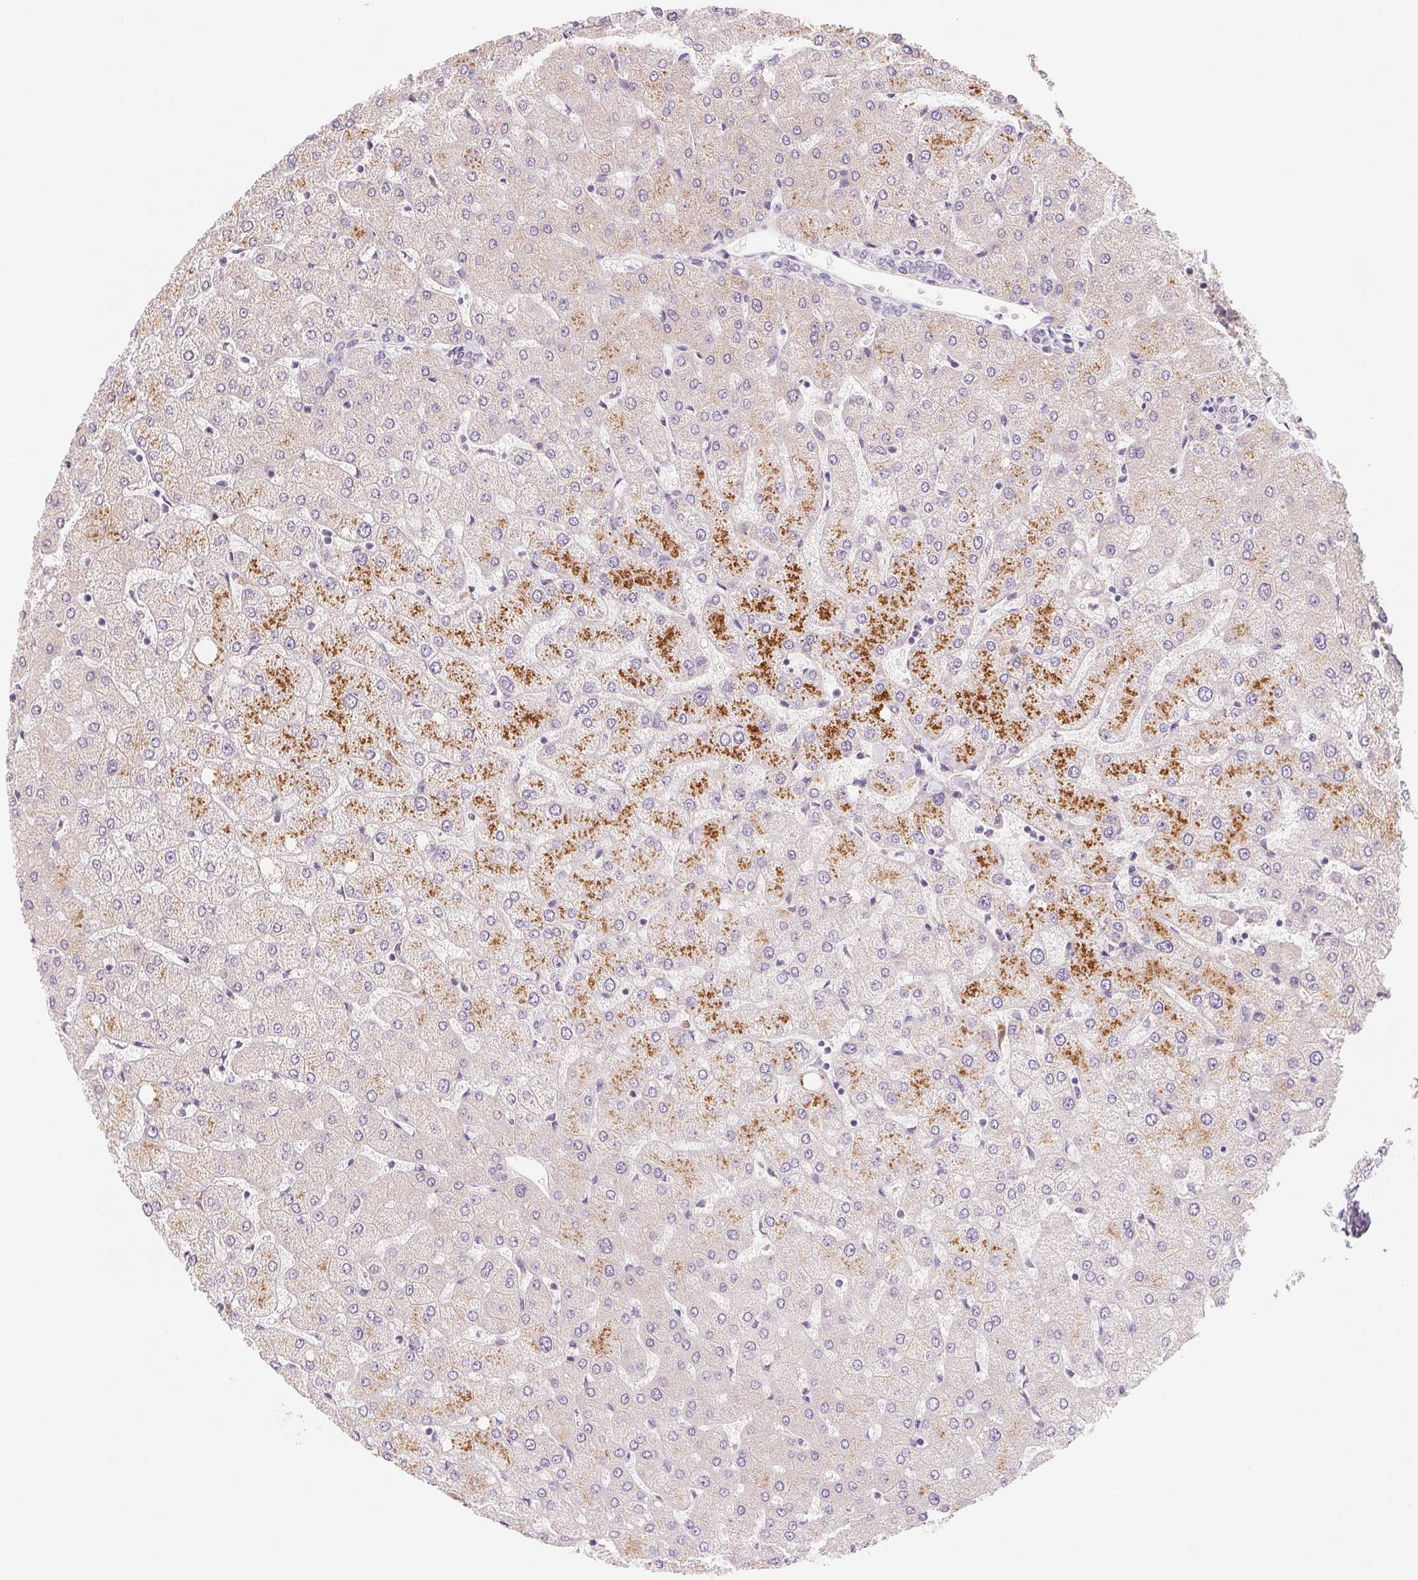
{"staining": {"intensity": "negative", "quantity": "none", "location": "none"}, "tissue": "liver", "cell_type": "Cholangiocytes", "image_type": "normal", "snomed": [{"axis": "morphology", "description": "Normal tissue, NOS"}, {"axis": "topography", "description": "Liver"}], "caption": "Immunohistochemical staining of benign liver reveals no significant staining in cholangiocytes. Brightfield microscopy of IHC stained with DAB (brown) and hematoxylin (blue), captured at high magnification.", "gene": "MCOLN3", "patient": {"sex": "female", "age": 54}}